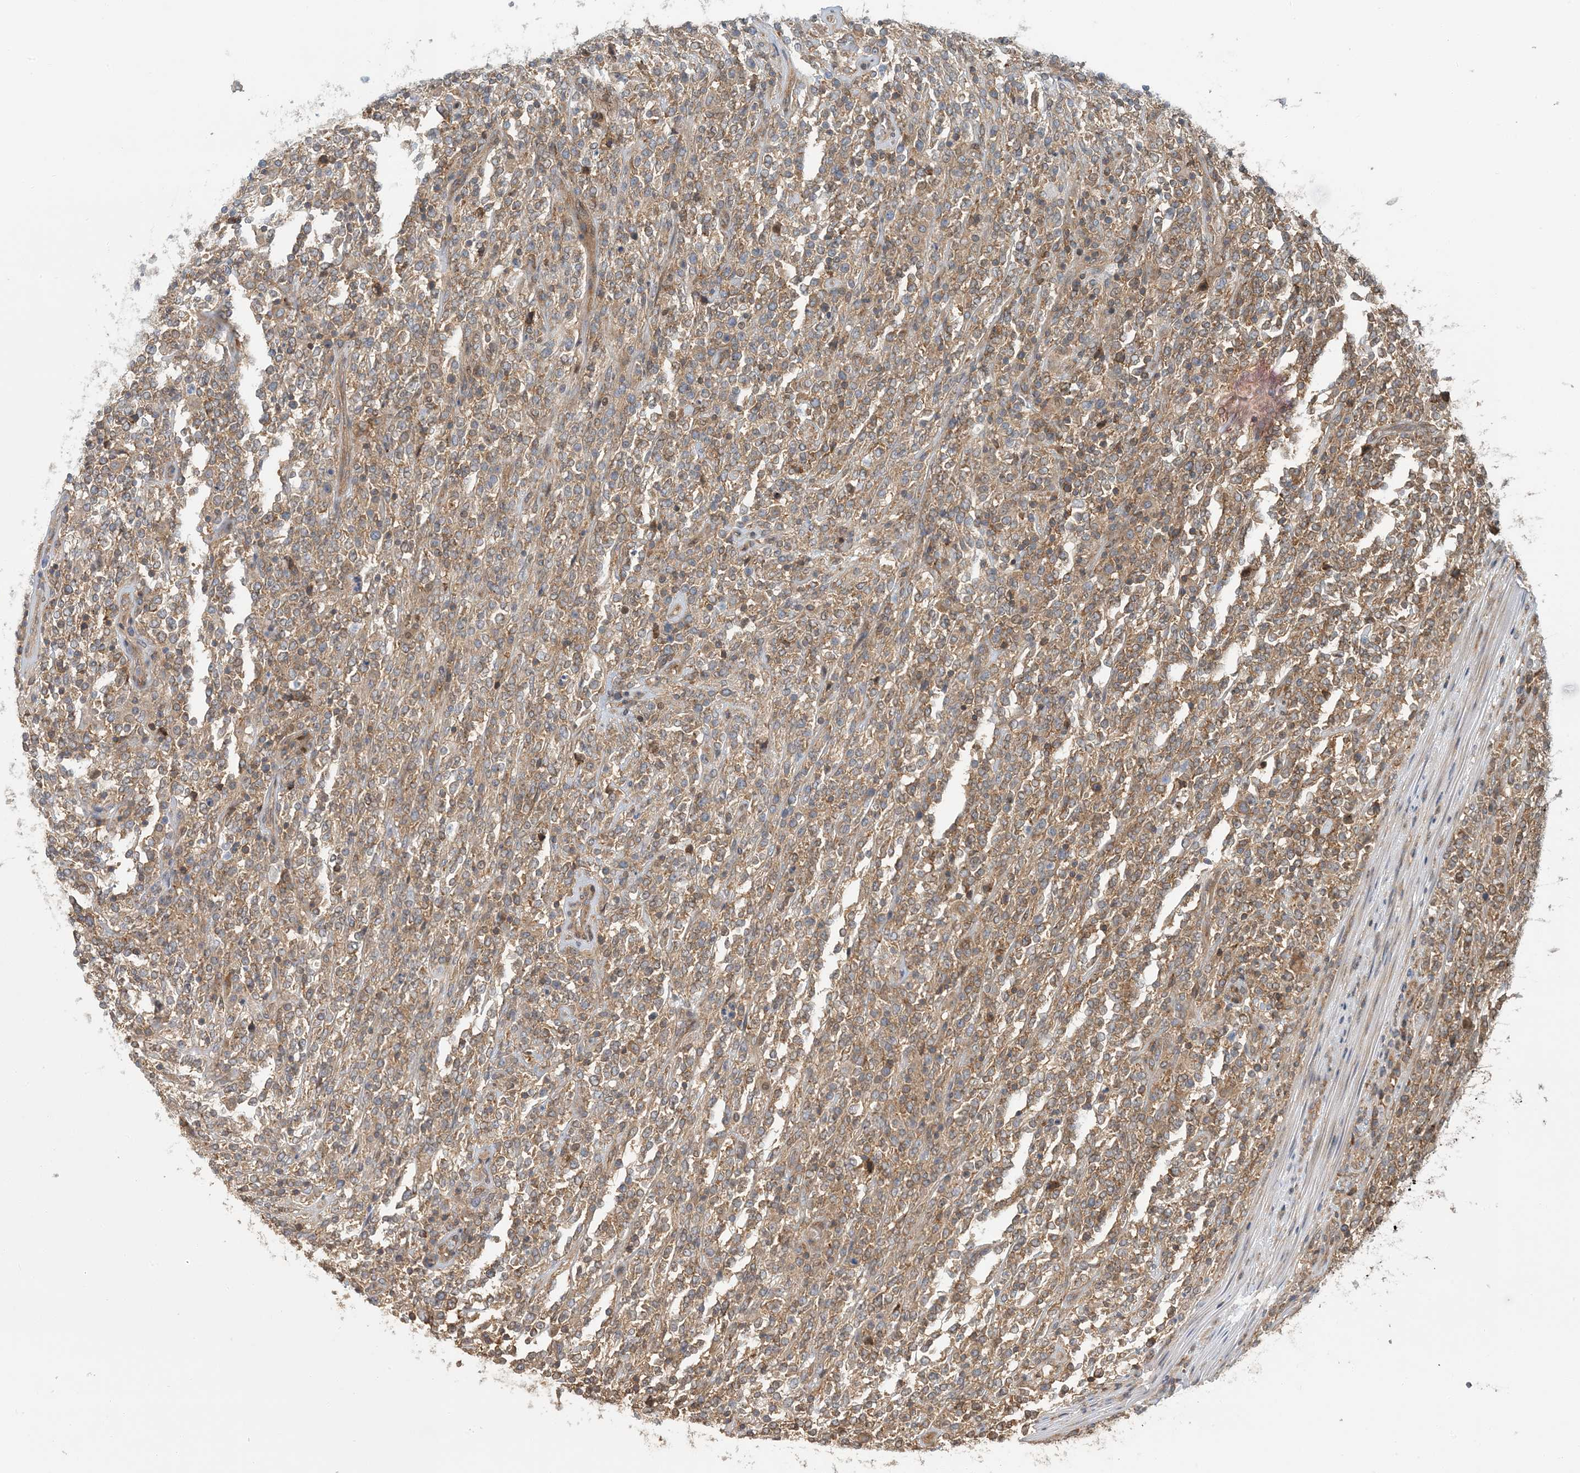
{"staining": {"intensity": "moderate", "quantity": ">75%", "location": "cytoplasmic/membranous"}, "tissue": "lymphoma", "cell_type": "Tumor cells", "image_type": "cancer", "snomed": [{"axis": "morphology", "description": "Malignant lymphoma, non-Hodgkin's type, High grade"}, {"axis": "topography", "description": "Soft tissue"}], "caption": "Immunohistochemistry (IHC) staining of high-grade malignant lymphoma, non-Hodgkin's type, which shows medium levels of moderate cytoplasmic/membranous staining in approximately >75% of tumor cells indicating moderate cytoplasmic/membranous protein staining. The staining was performed using DAB (brown) for protein detection and nuclei were counterstained in hematoxylin (blue).", "gene": "ATP13A2", "patient": {"sex": "male", "age": 18}}